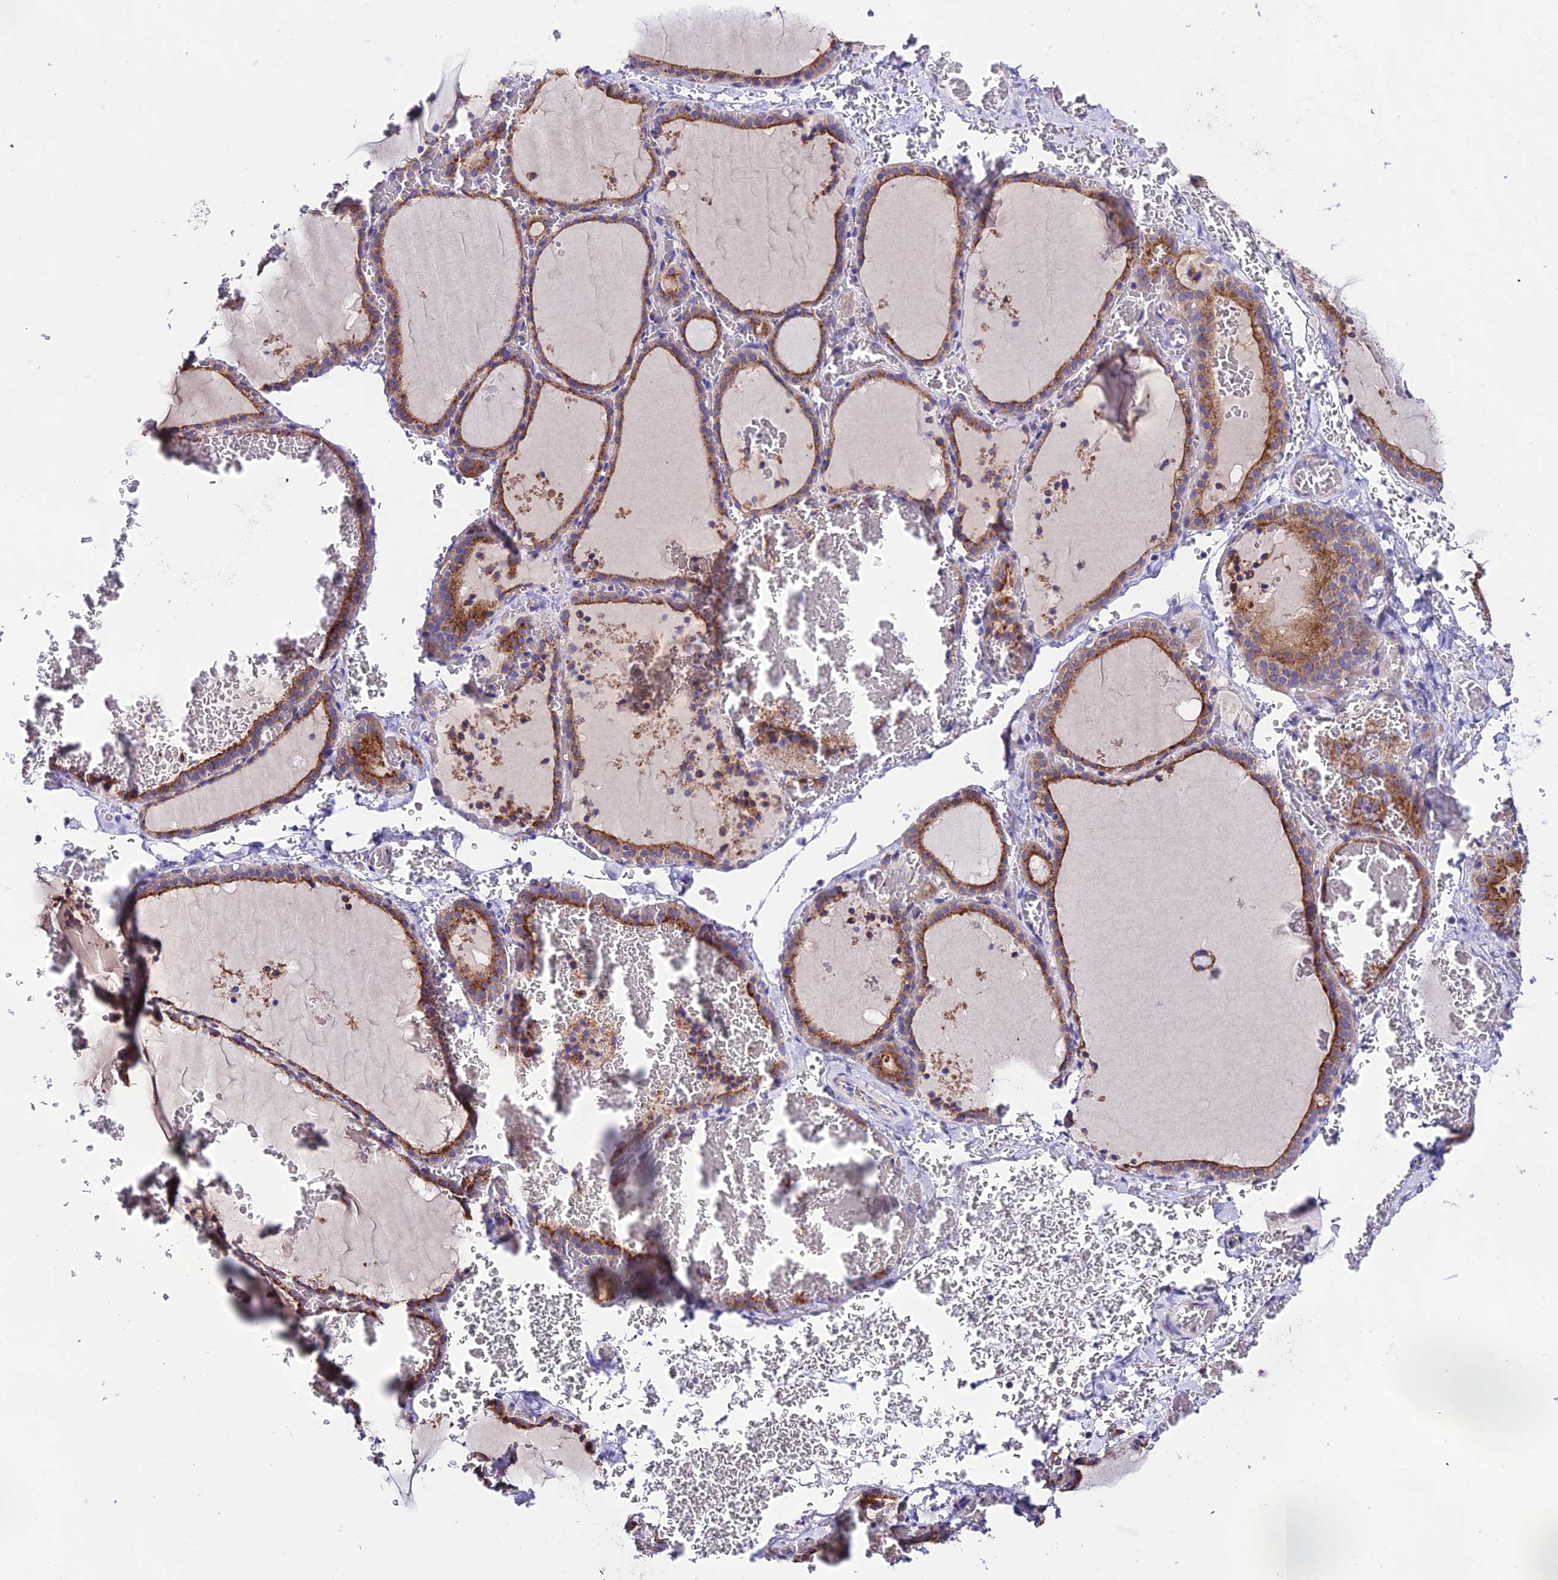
{"staining": {"intensity": "moderate", "quantity": ">75%", "location": "cytoplasmic/membranous"}, "tissue": "thyroid gland", "cell_type": "Glandular cells", "image_type": "normal", "snomed": [{"axis": "morphology", "description": "Normal tissue, NOS"}, {"axis": "topography", "description": "Thyroid gland"}], "caption": "Immunohistochemistry (IHC) (DAB) staining of normal thyroid gland demonstrates moderate cytoplasmic/membranous protein expression in about >75% of glandular cells.", "gene": "LACTB2", "patient": {"sex": "female", "age": 39}}